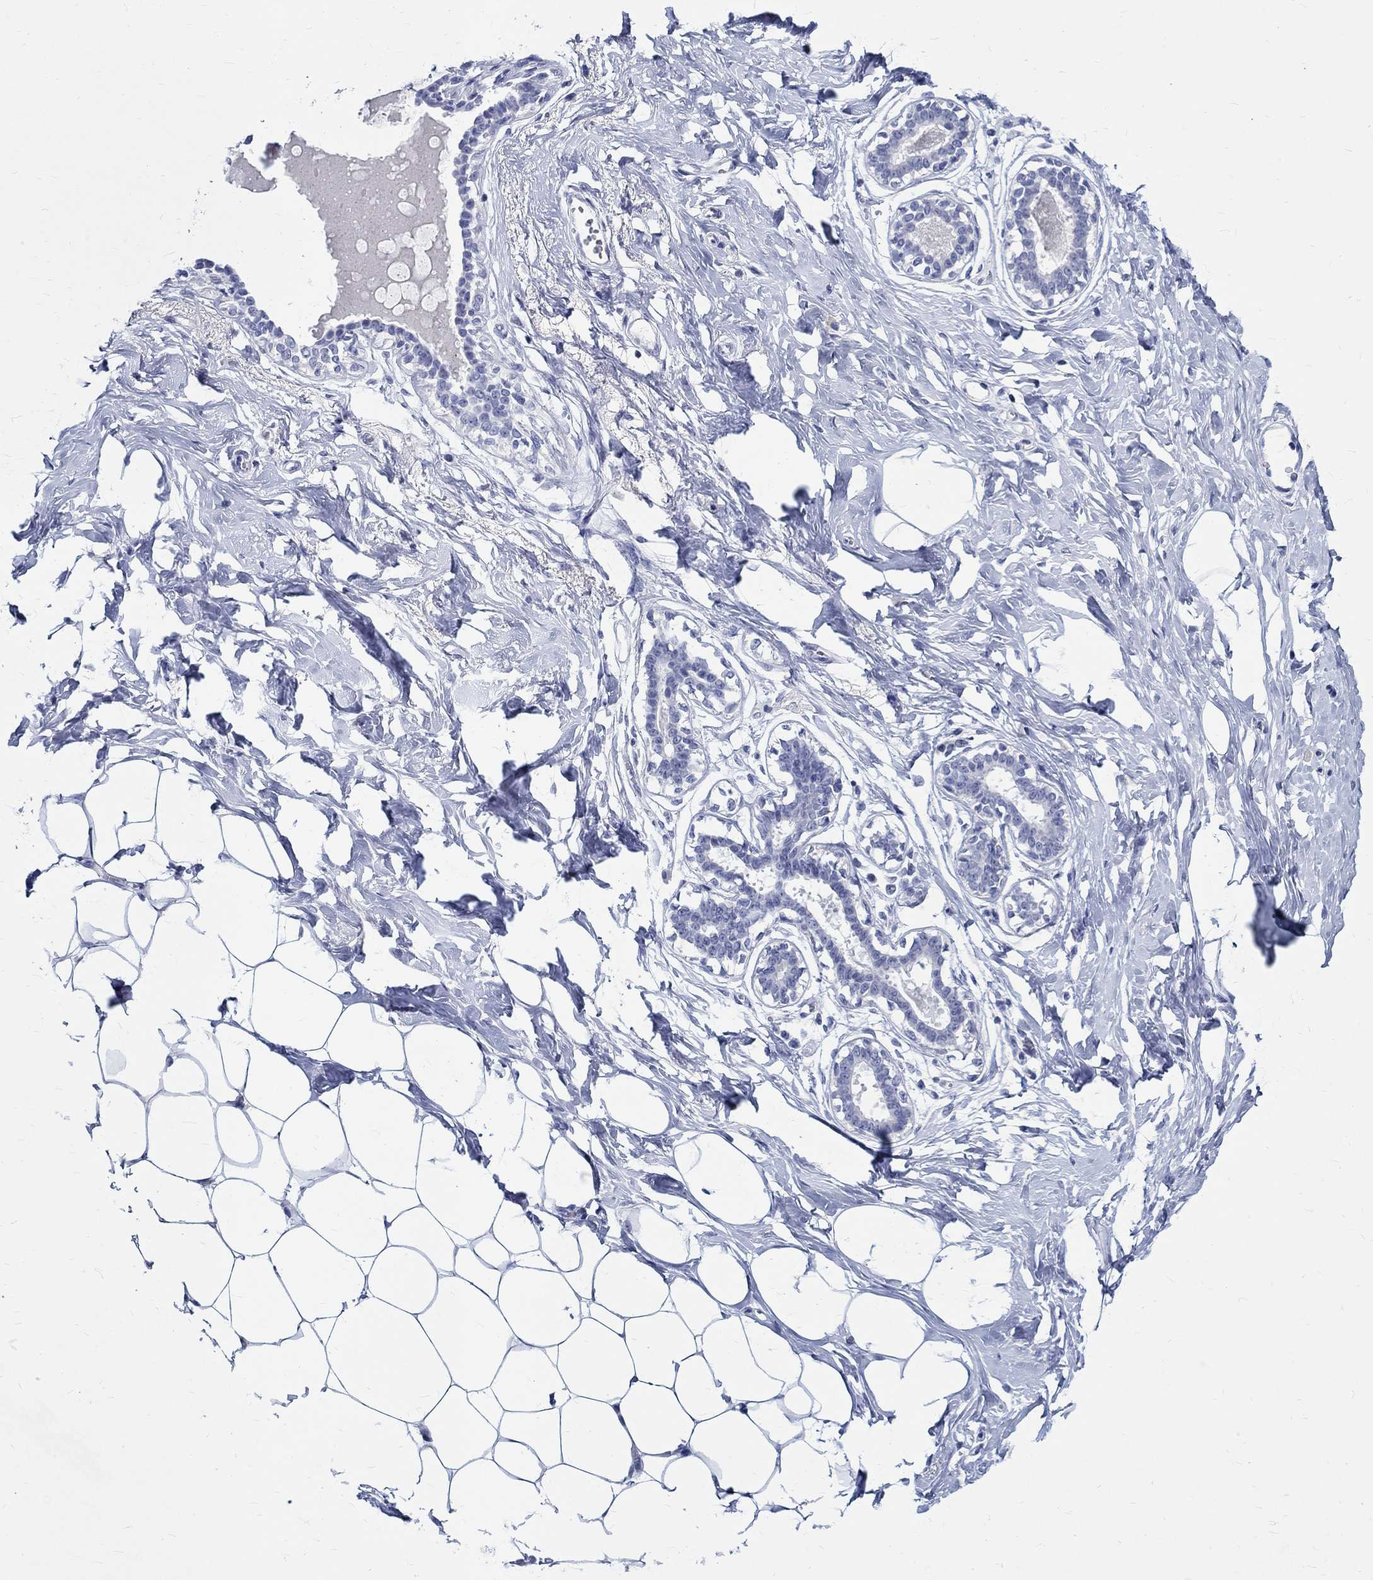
{"staining": {"intensity": "negative", "quantity": "none", "location": "none"}, "tissue": "breast", "cell_type": "Adipocytes", "image_type": "normal", "snomed": [{"axis": "morphology", "description": "Normal tissue, NOS"}, {"axis": "morphology", "description": "Lobular carcinoma, in situ"}, {"axis": "topography", "description": "Breast"}], "caption": "This is an IHC photomicrograph of unremarkable human breast. There is no staining in adipocytes.", "gene": "CETN1", "patient": {"sex": "female", "age": 35}}